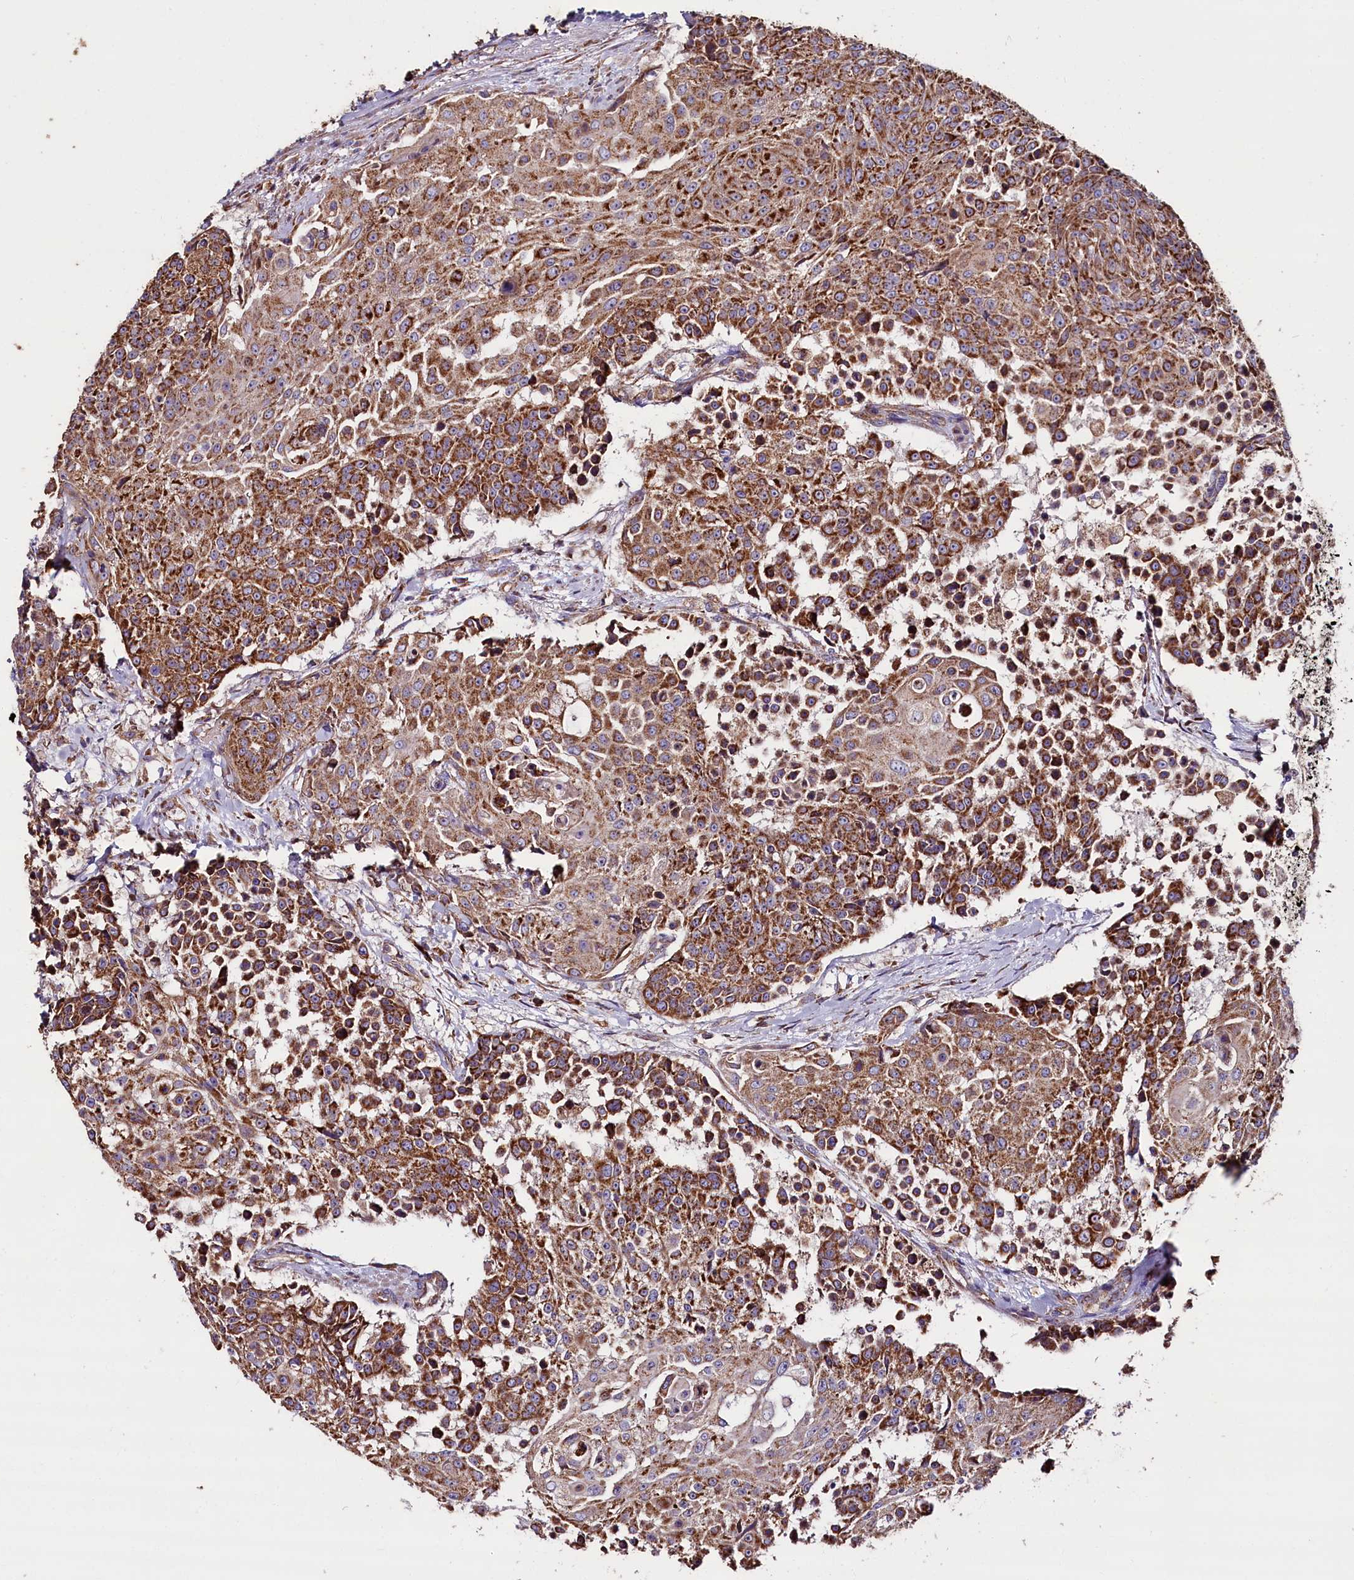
{"staining": {"intensity": "strong", "quantity": ">75%", "location": "cytoplasmic/membranous"}, "tissue": "urothelial cancer", "cell_type": "Tumor cells", "image_type": "cancer", "snomed": [{"axis": "morphology", "description": "Urothelial carcinoma, High grade"}, {"axis": "topography", "description": "Urinary bladder"}], "caption": "This is an image of immunohistochemistry staining of urothelial cancer, which shows strong expression in the cytoplasmic/membranous of tumor cells.", "gene": "ZSWIM1", "patient": {"sex": "female", "age": 63}}